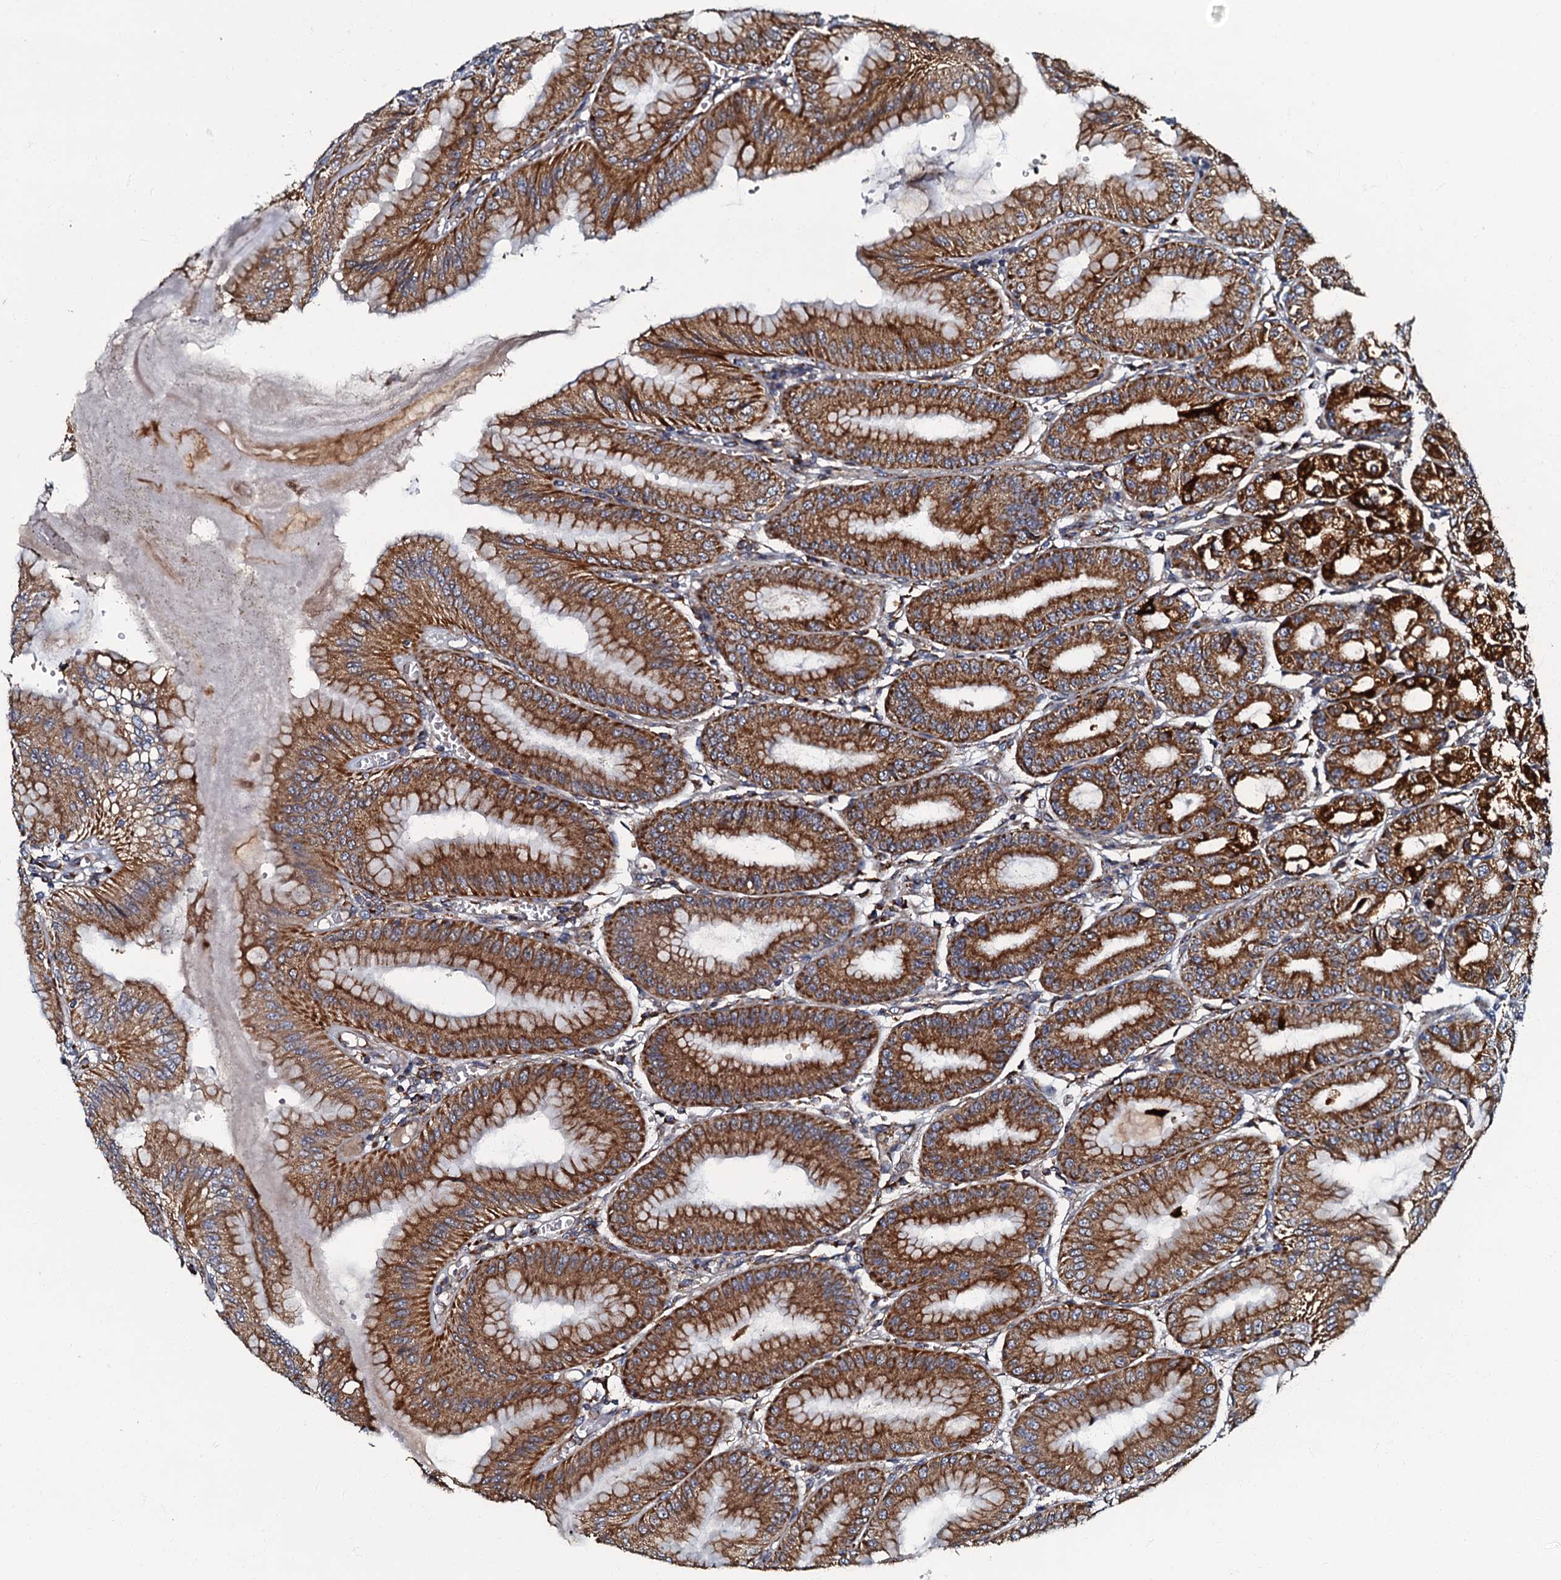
{"staining": {"intensity": "strong", "quantity": ">75%", "location": "cytoplasmic/membranous"}, "tissue": "stomach", "cell_type": "Glandular cells", "image_type": "normal", "snomed": [{"axis": "morphology", "description": "Normal tissue, NOS"}, {"axis": "topography", "description": "Stomach, lower"}], "caption": "Strong cytoplasmic/membranous staining for a protein is identified in approximately >75% of glandular cells of unremarkable stomach using IHC.", "gene": "NDUFA12", "patient": {"sex": "male", "age": 71}}